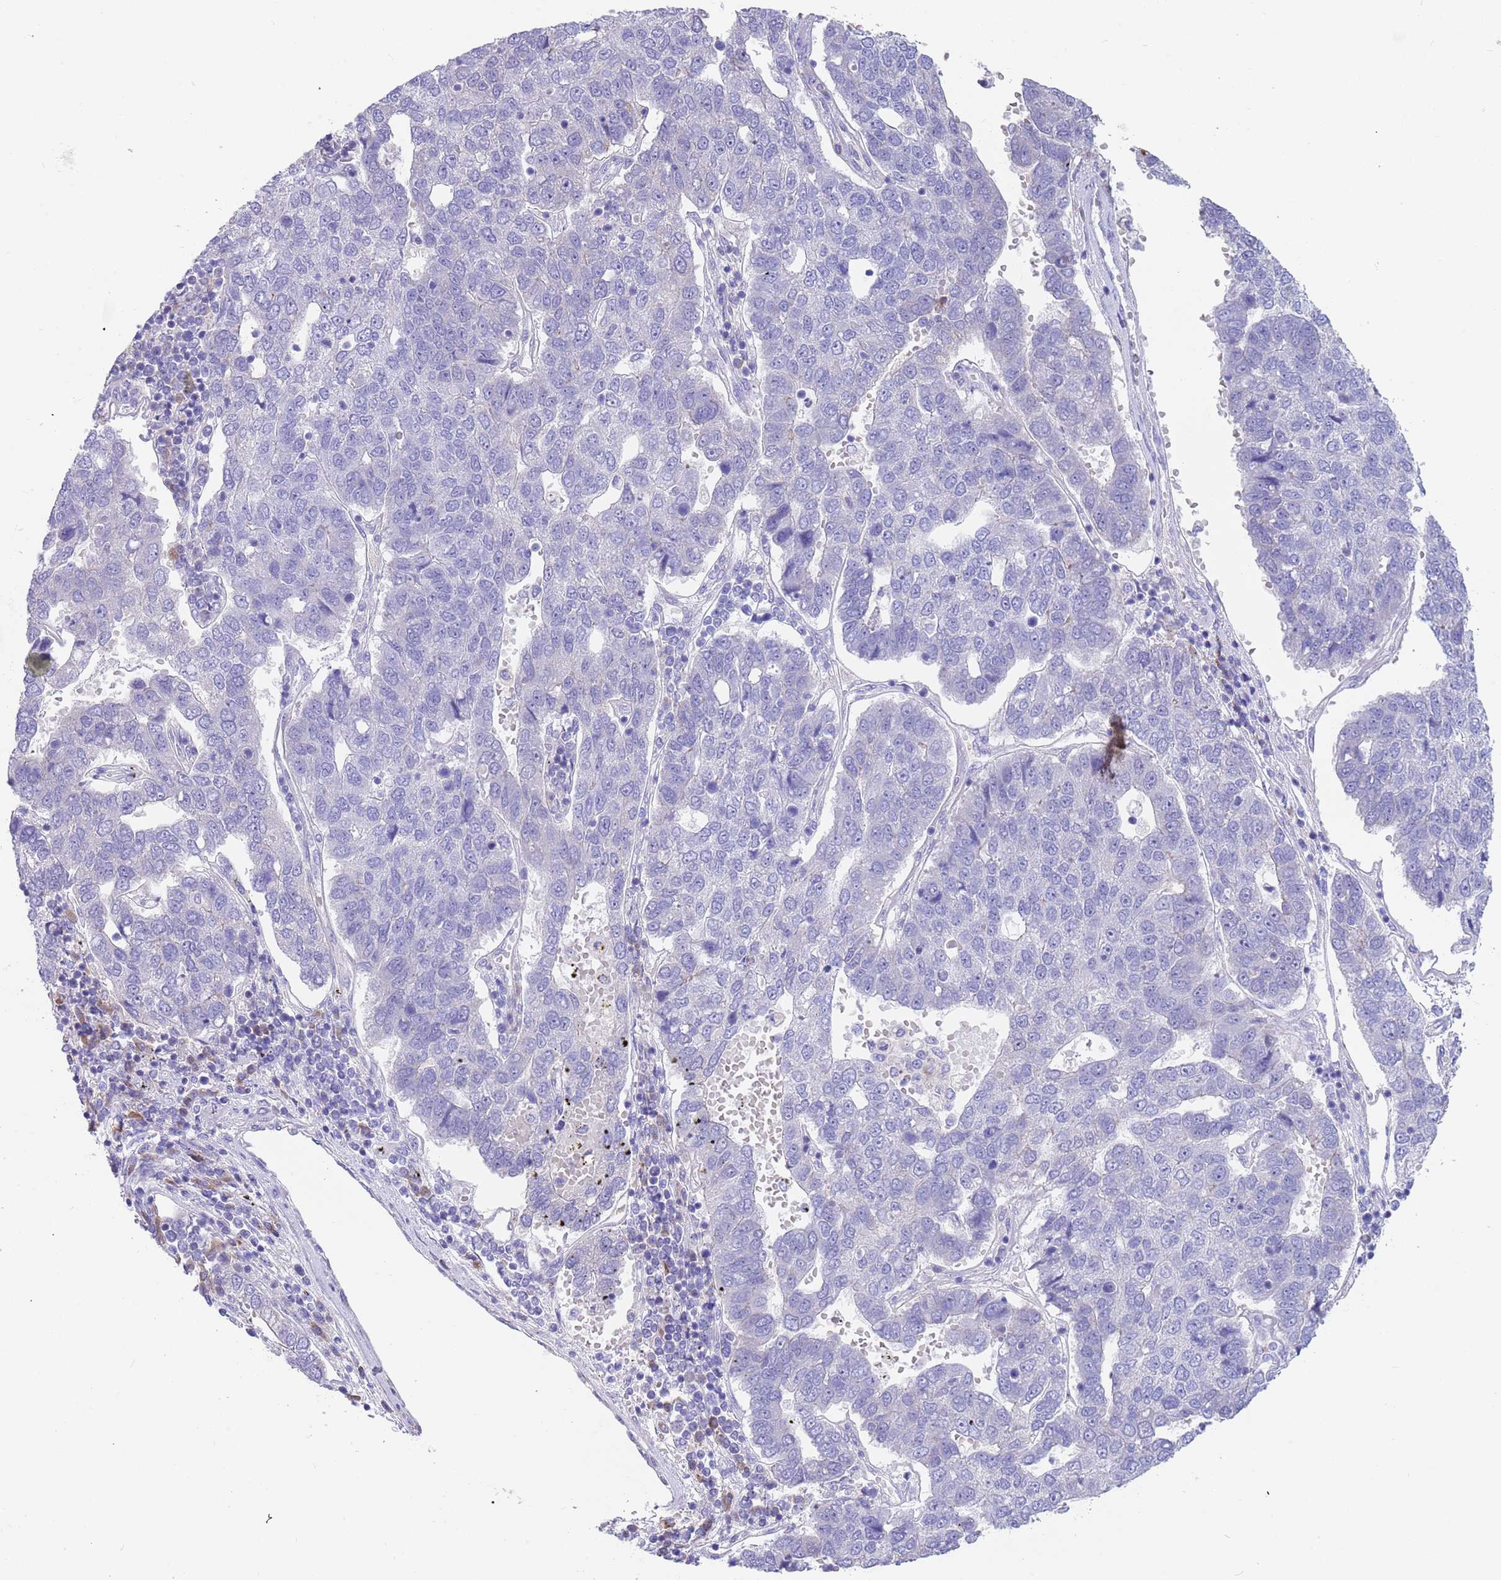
{"staining": {"intensity": "negative", "quantity": "none", "location": "none"}, "tissue": "pancreatic cancer", "cell_type": "Tumor cells", "image_type": "cancer", "snomed": [{"axis": "morphology", "description": "Adenocarcinoma, NOS"}, {"axis": "topography", "description": "Pancreas"}], "caption": "The photomicrograph reveals no significant staining in tumor cells of pancreatic cancer (adenocarcinoma).", "gene": "TYW1", "patient": {"sex": "female", "age": 61}}